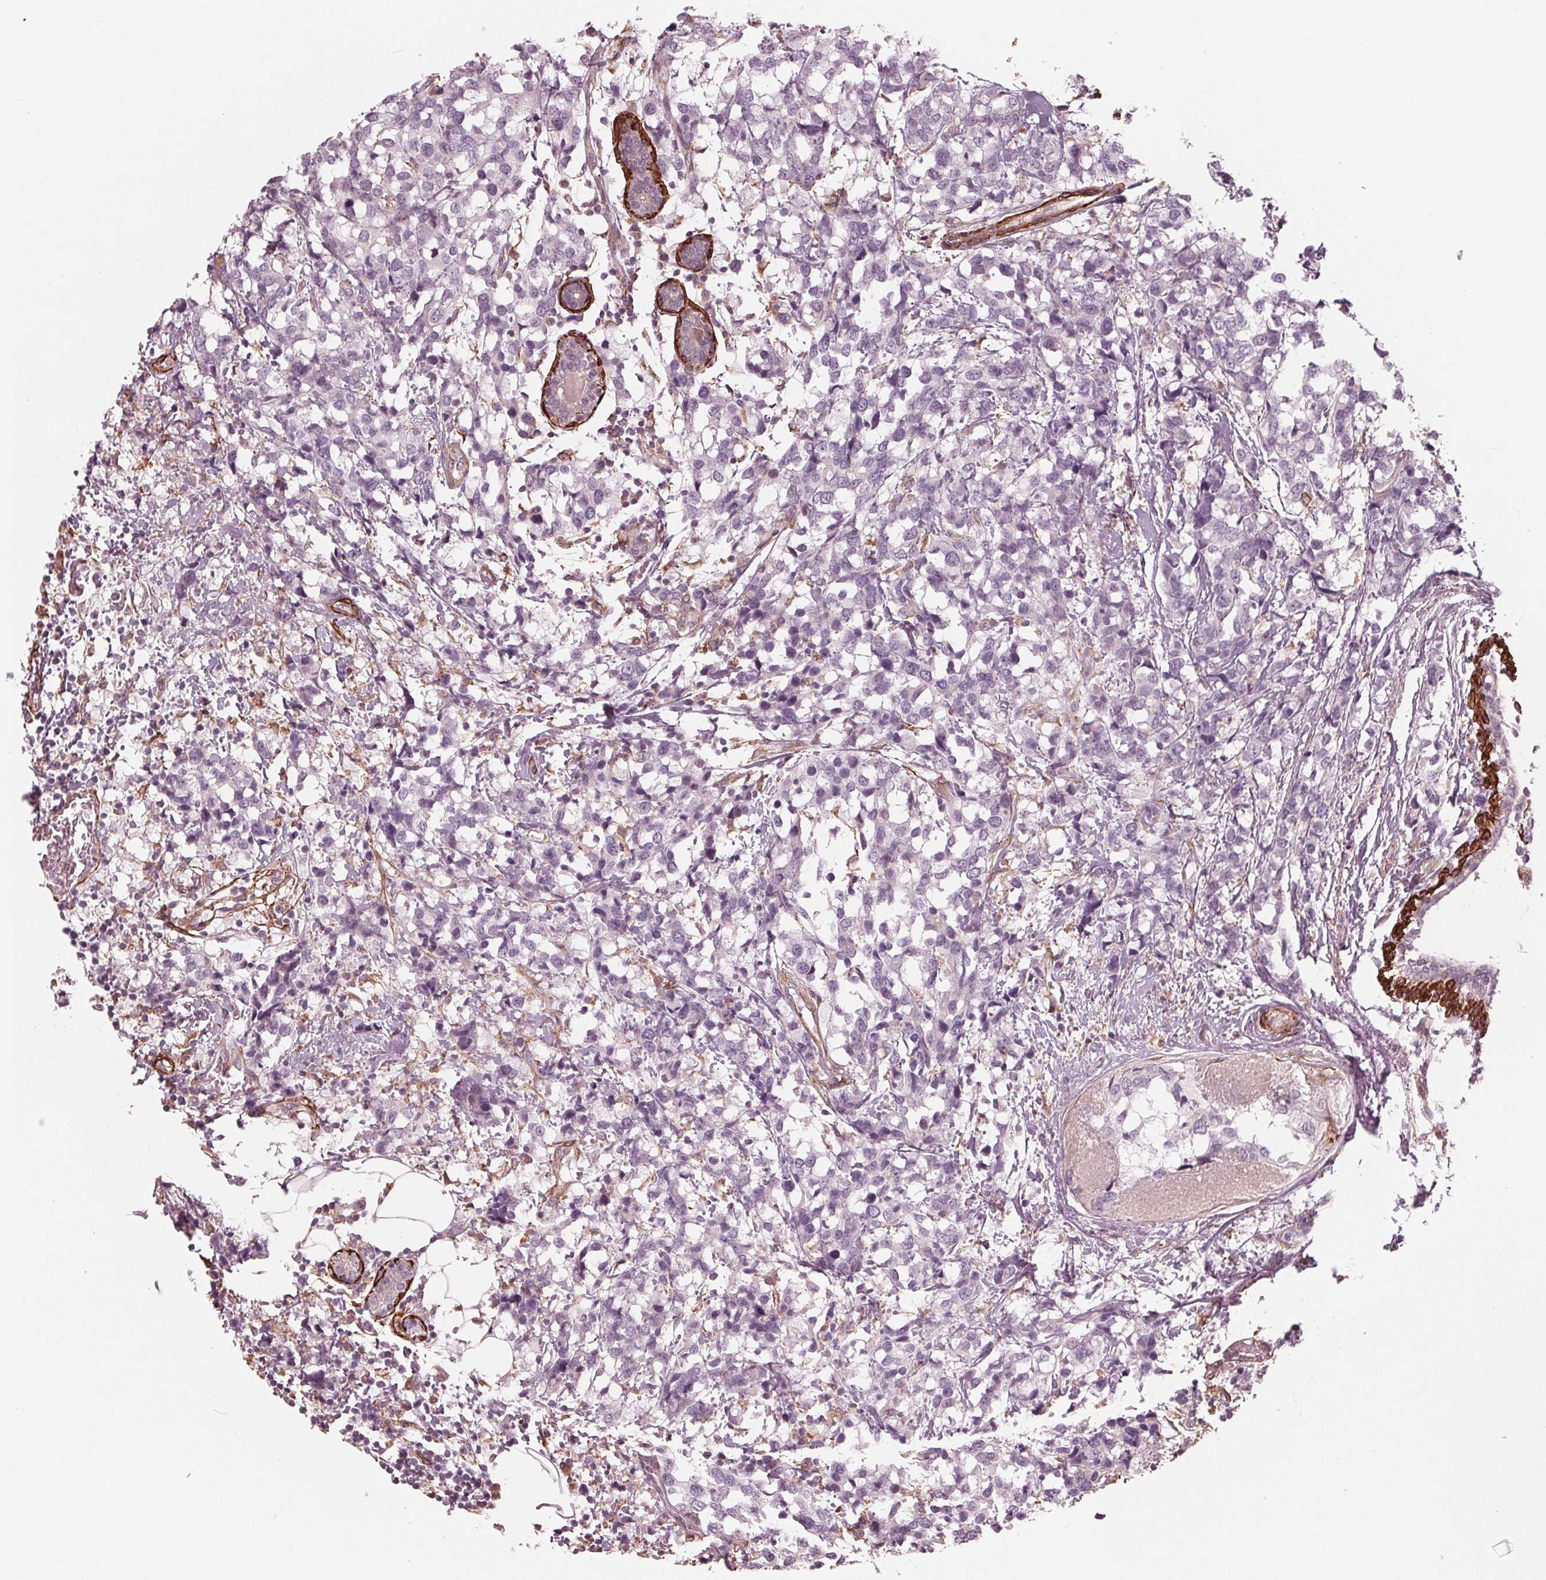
{"staining": {"intensity": "negative", "quantity": "none", "location": "none"}, "tissue": "breast cancer", "cell_type": "Tumor cells", "image_type": "cancer", "snomed": [{"axis": "morphology", "description": "Lobular carcinoma"}, {"axis": "topography", "description": "Breast"}], "caption": "The IHC micrograph has no significant expression in tumor cells of lobular carcinoma (breast) tissue. (Stains: DAB (3,3'-diaminobenzidine) immunohistochemistry (IHC) with hematoxylin counter stain, Microscopy: brightfield microscopy at high magnification).", "gene": "MIER3", "patient": {"sex": "female", "age": 59}}